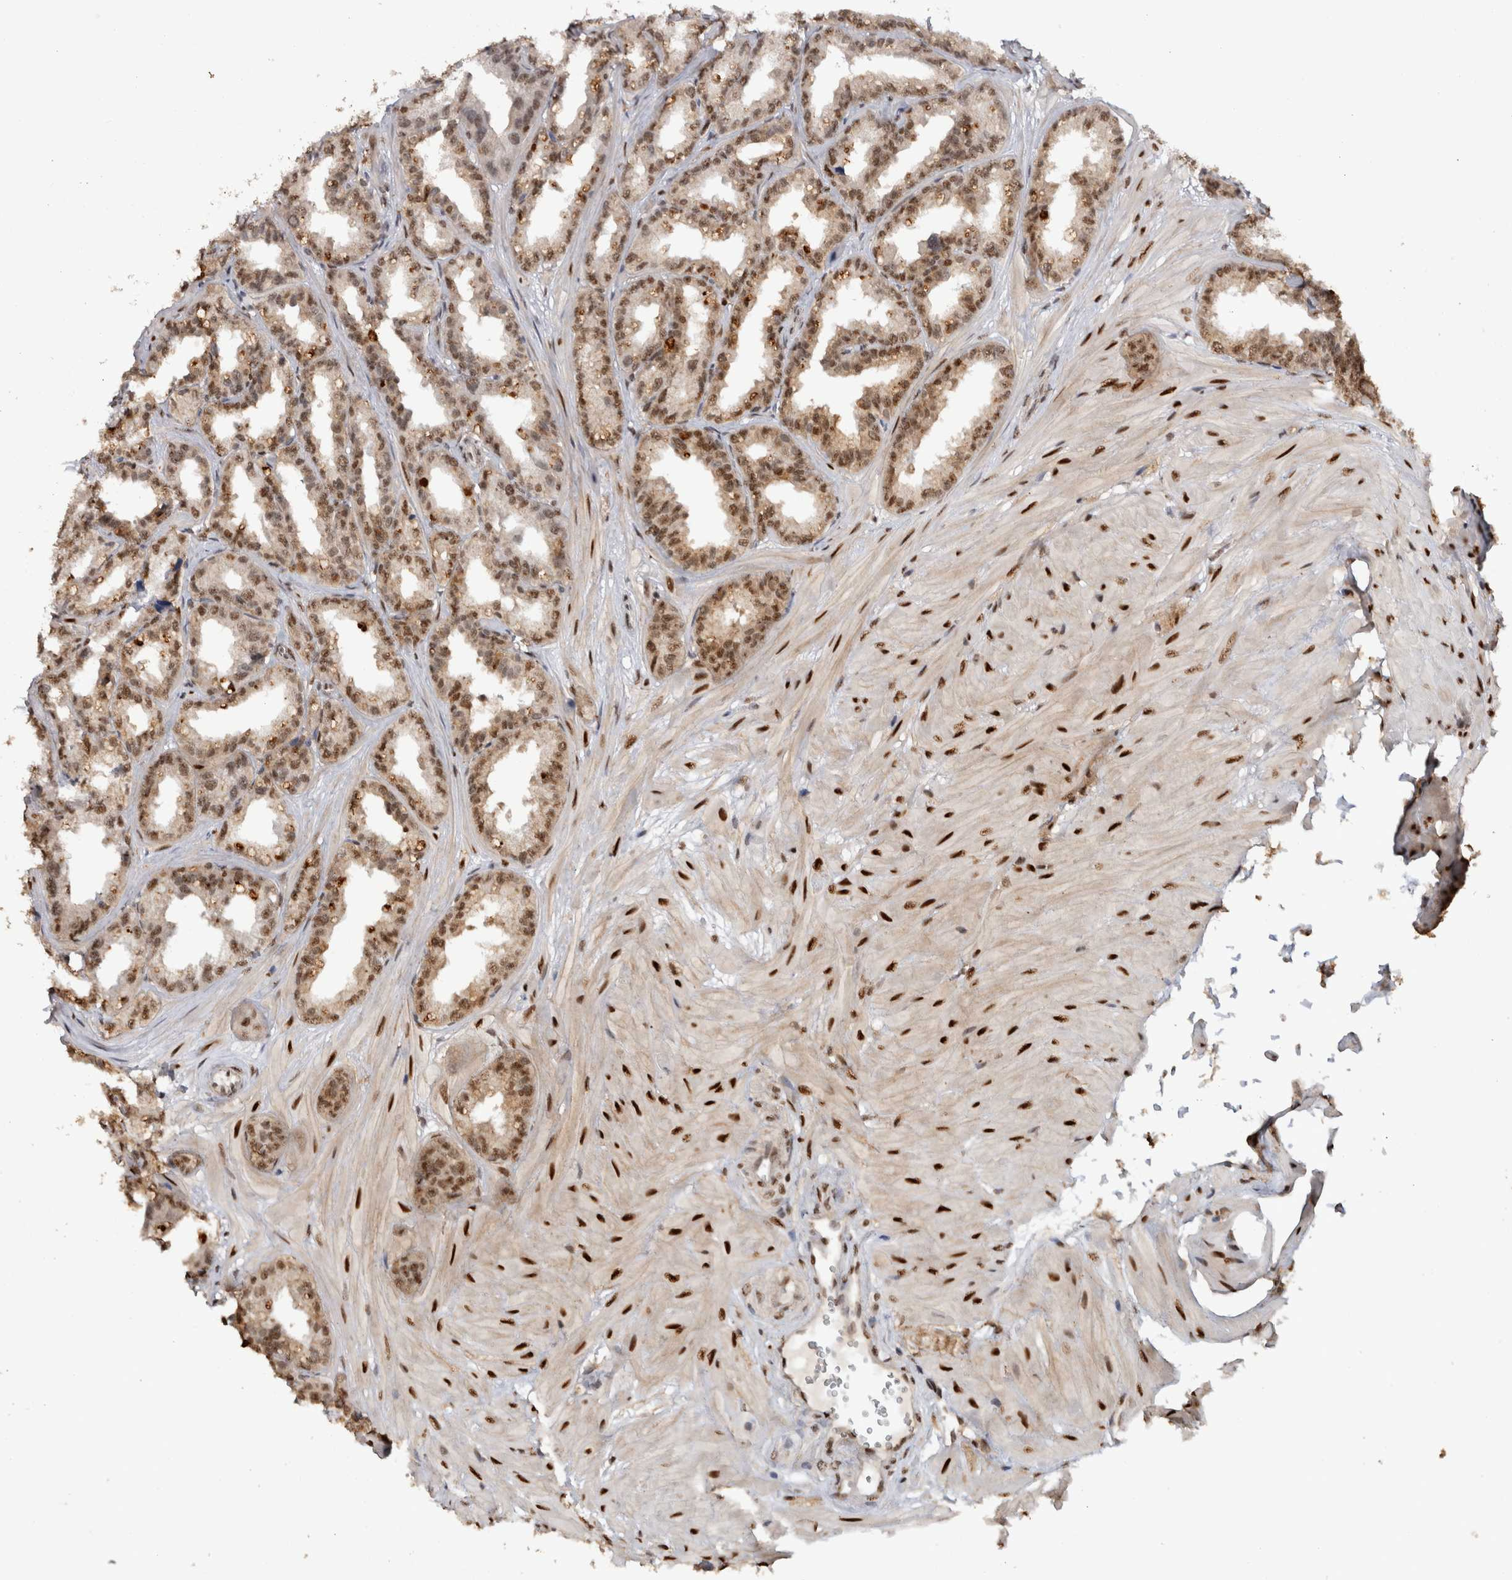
{"staining": {"intensity": "moderate", "quantity": "25%-75%", "location": "cytoplasmic/membranous,nuclear"}, "tissue": "seminal vesicle", "cell_type": "Glandular cells", "image_type": "normal", "snomed": [{"axis": "morphology", "description": "Normal tissue, NOS"}, {"axis": "topography", "description": "Prostate"}, {"axis": "topography", "description": "Seminal veicle"}], "caption": "This photomicrograph shows normal seminal vesicle stained with immunohistochemistry to label a protein in brown. The cytoplasmic/membranous,nuclear of glandular cells show moderate positivity for the protein. Nuclei are counter-stained blue.", "gene": "RPS6KA2", "patient": {"sex": "male", "age": 51}}